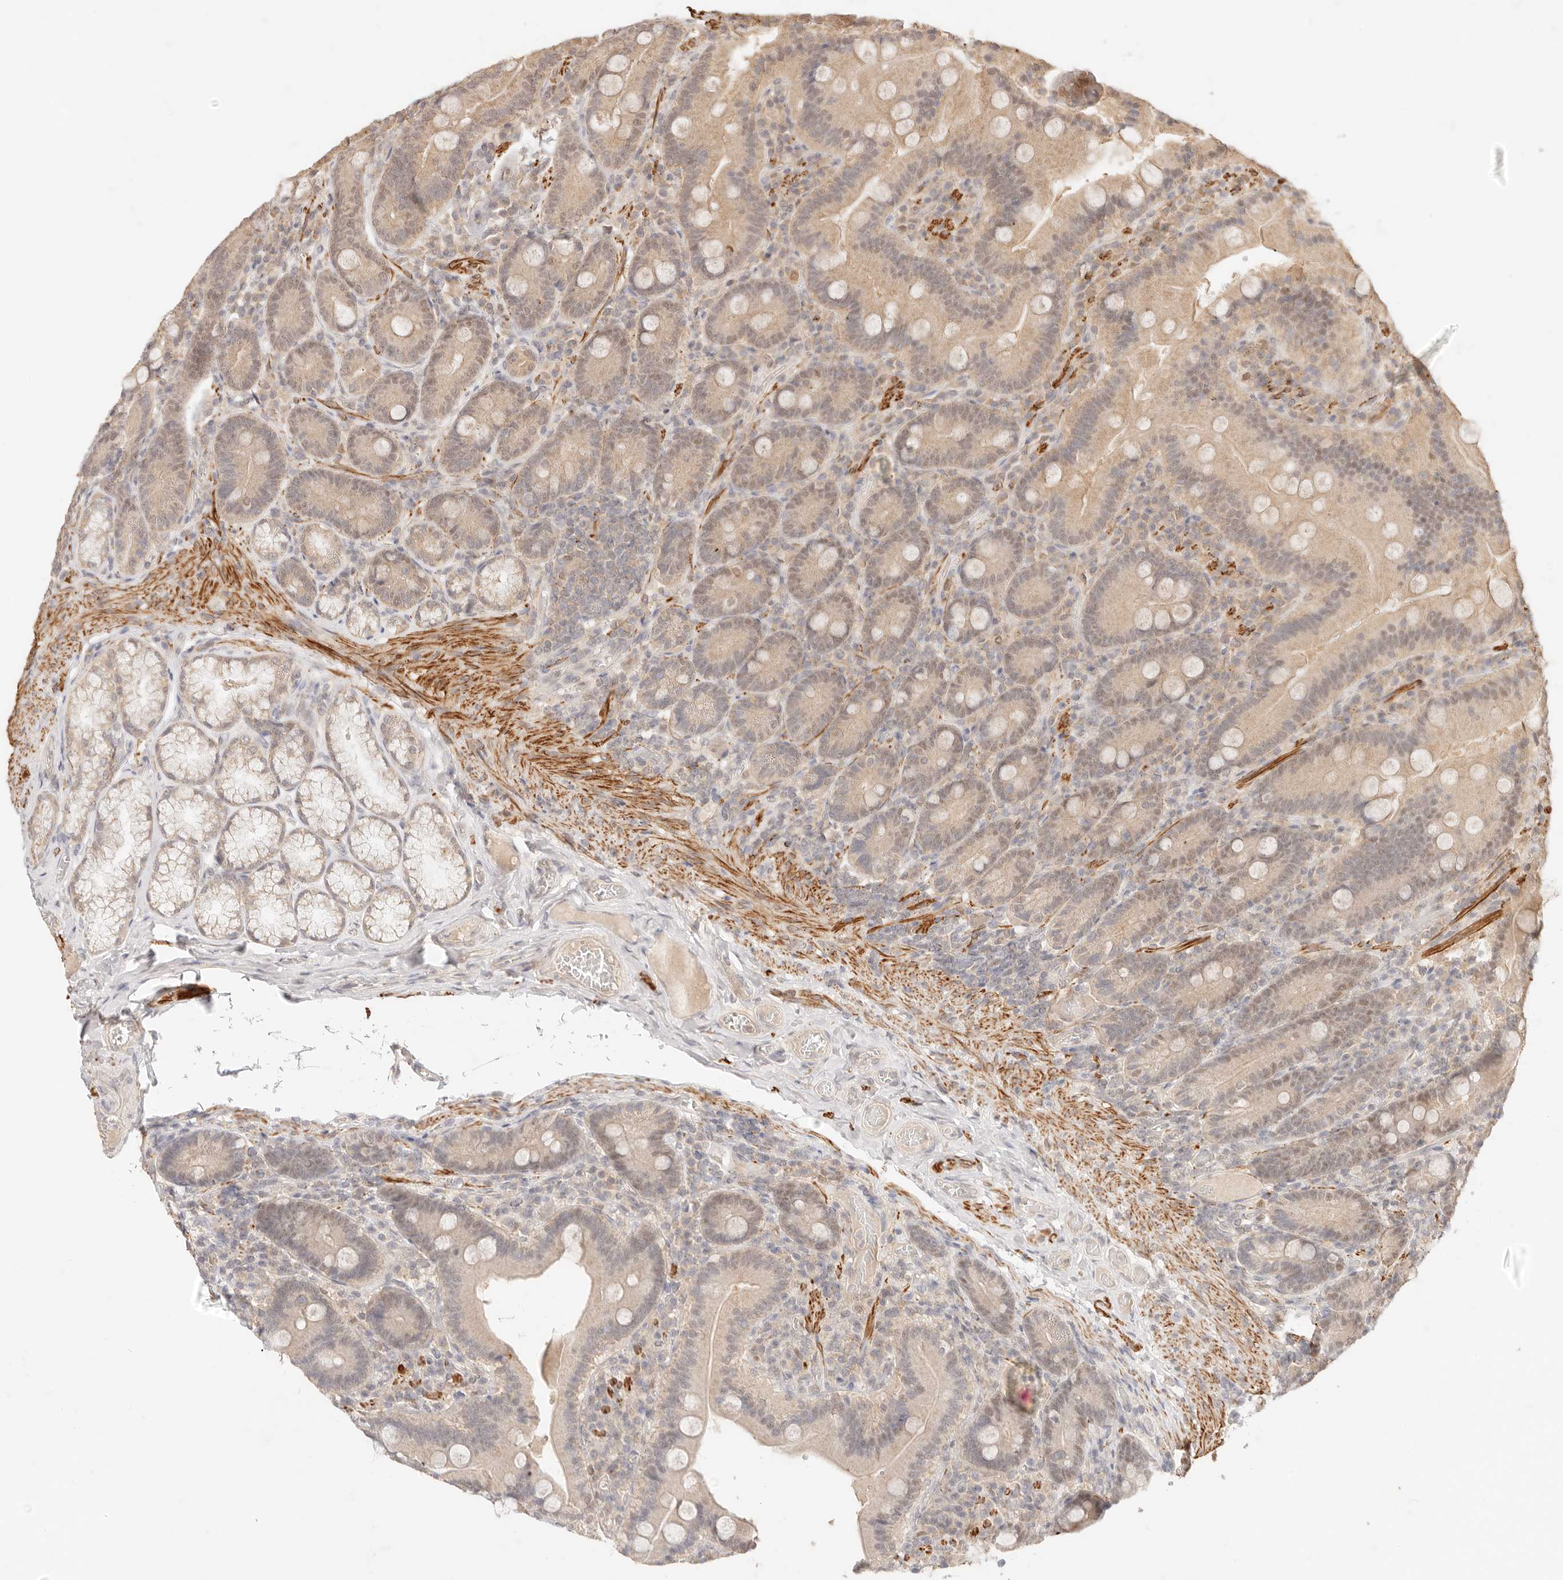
{"staining": {"intensity": "weak", "quantity": ">75%", "location": "cytoplasmic/membranous,nuclear"}, "tissue": "duodenum", "cell_type": "Glandular cells", "image_type": "normal", "snomed": [{"axis": "morphology", "description": "Normal tissue, NOS"}, {"axis": "topography", "description": "Duodenum"}], "caption": "Weak cytoplasmic/membranous,nuclear expression for a protein is appreciated in about >75% of glandular cells of benign duodenum using immunohistochemistry (IHC).", "gene": "TRIM11", "patient": {"sex": "female", "age": 62}}